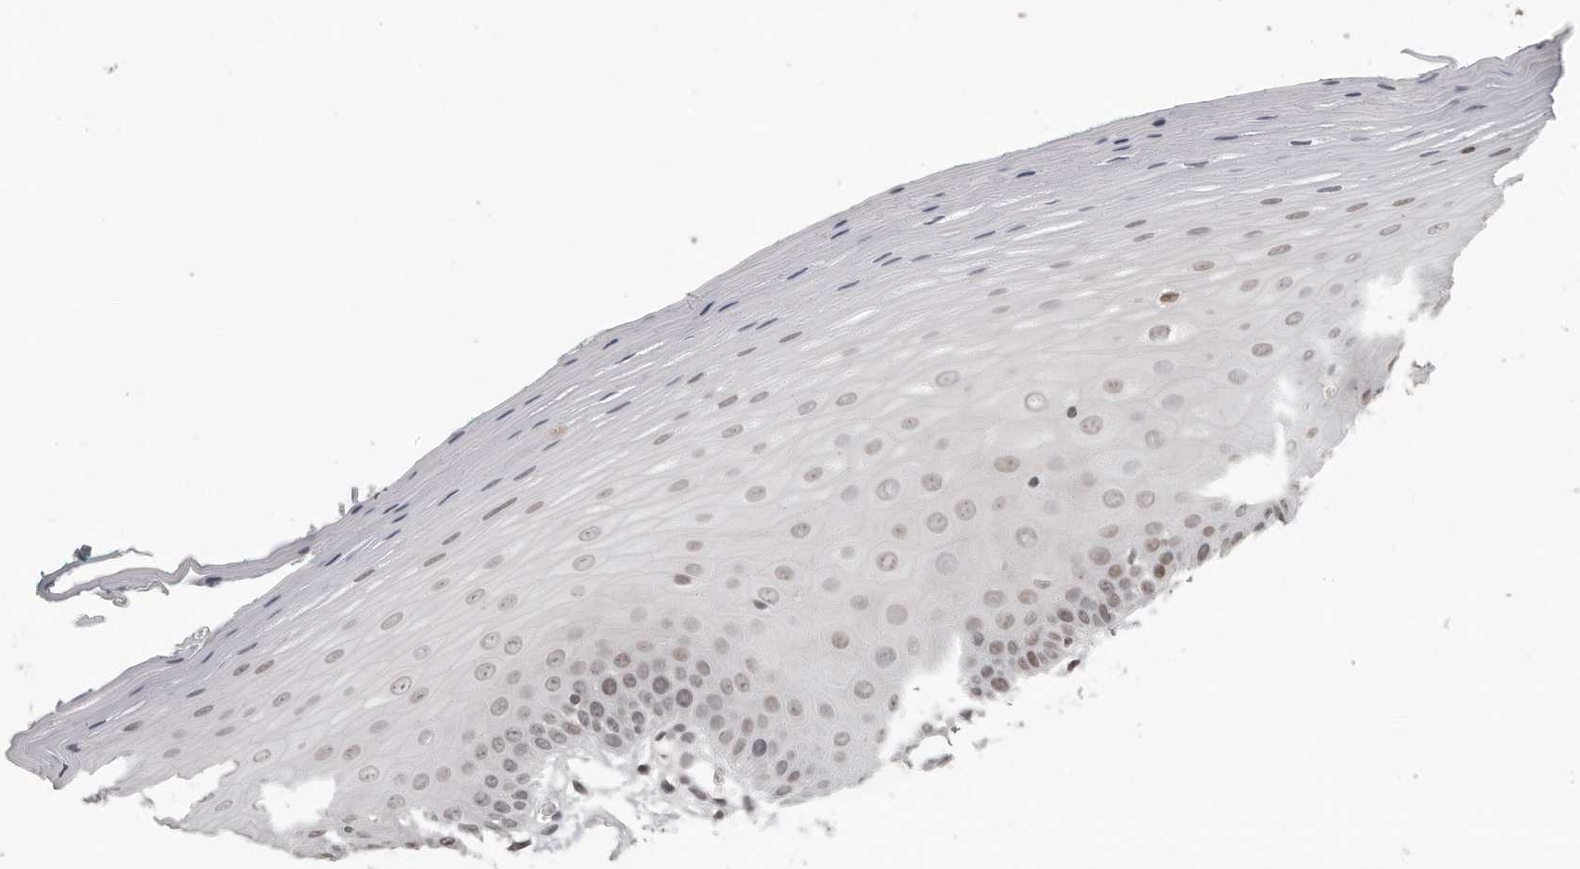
{"staining": {"intensity": "moderate", "quantity": "<25%", "location": "nuclear"}, "tissue": "oral mucosa", "cell_type": "Squamous epithelial cells", "image_type": "normal", "snomed": [{"axis": "morphology", "description": "Normal tissue, NOS"}, {"axis": "topography", "description": "Skeletal muscle"}, {"axis": "topography", "description": "Oral tissue"}], "caption": "Immunohistochemistry of benign human oral mucosa displays low levels of moderate nuclear expression in approximately <25% of squamous epithelial cells.", "gene": "ORC1", "patient": {"sex": "male", "age": 58}}